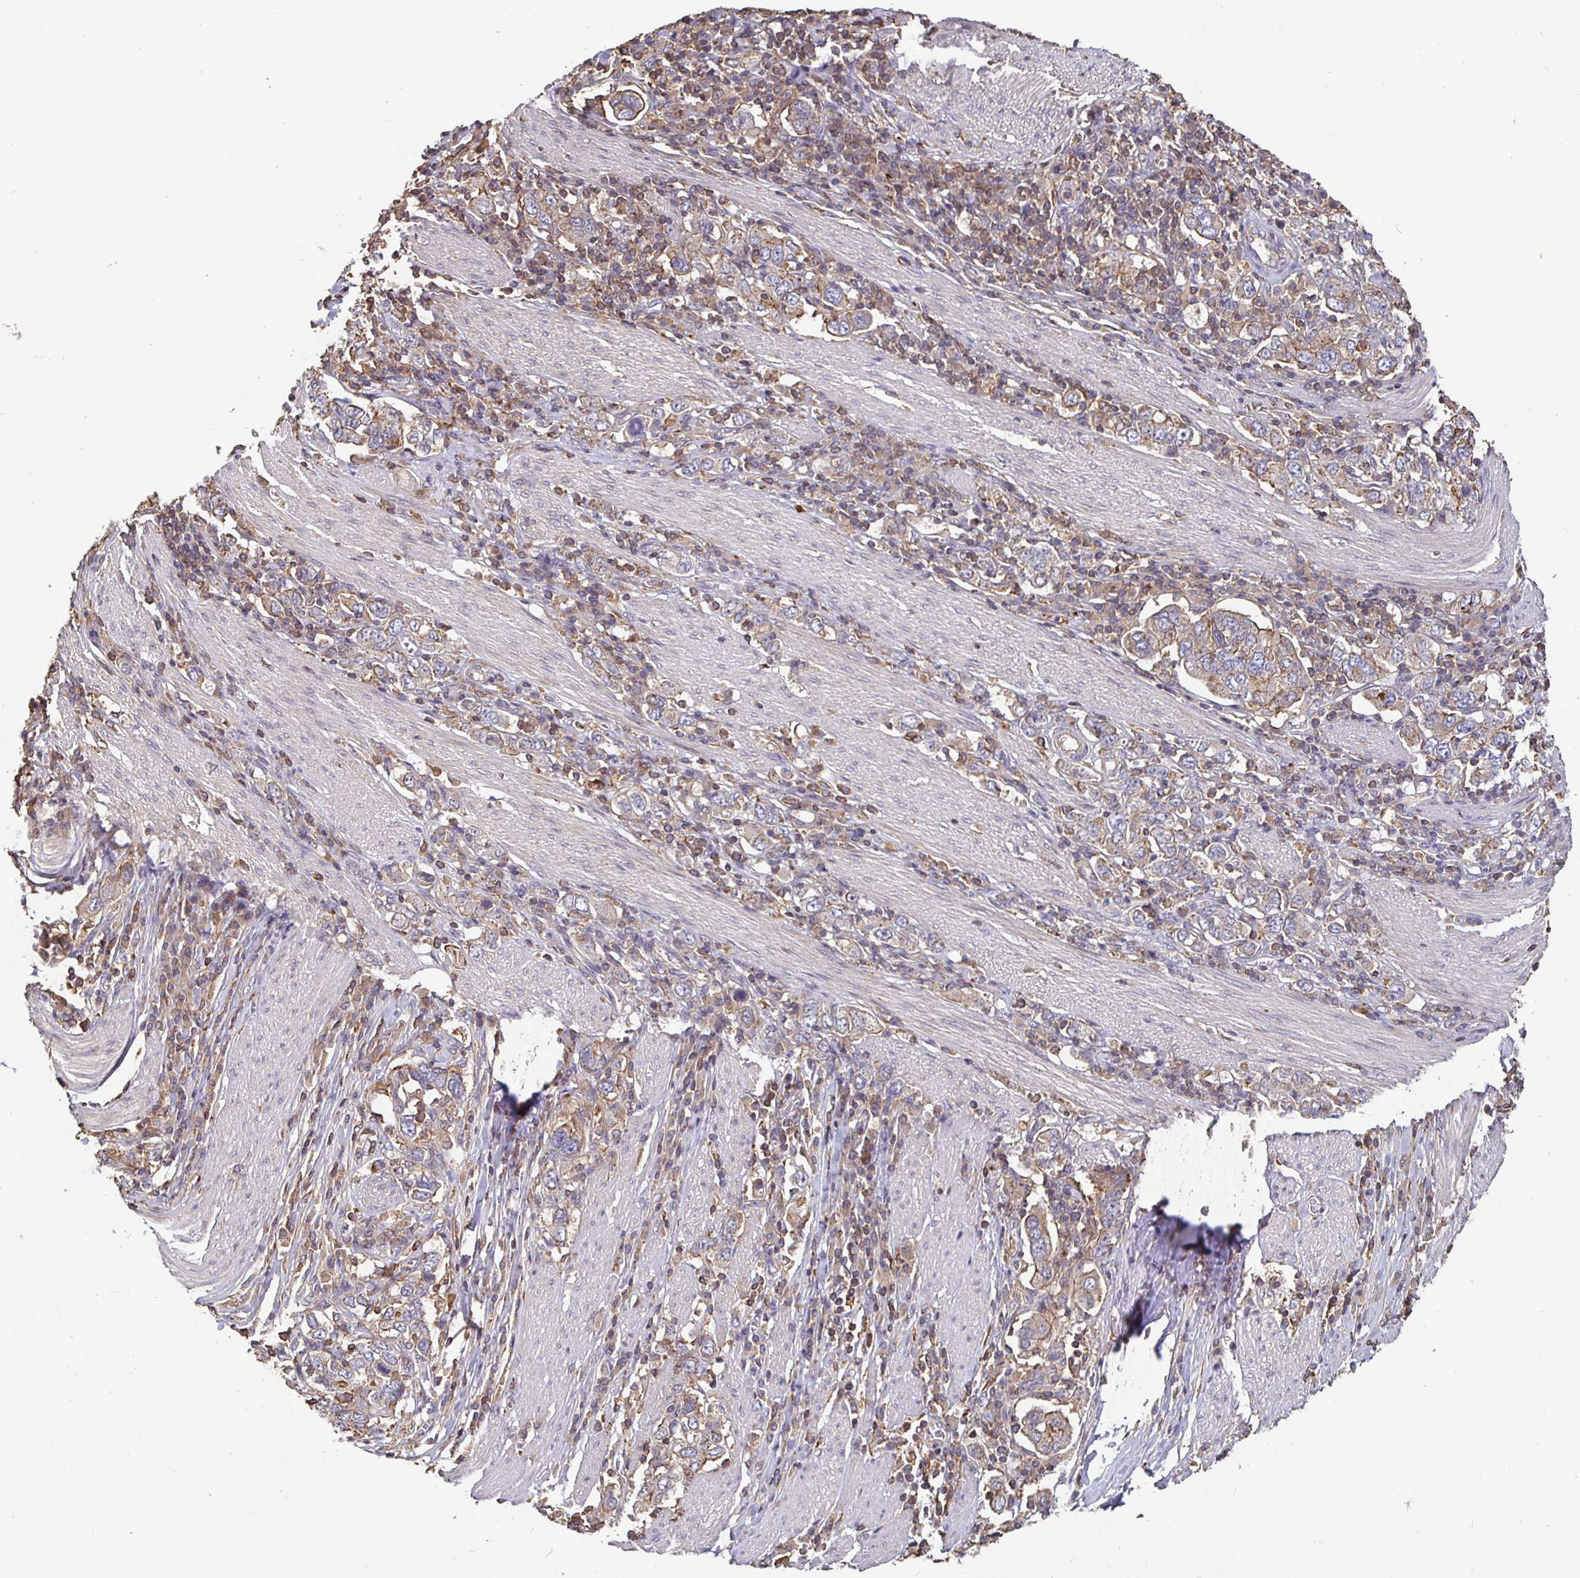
{"staining": {"intensity": "moderate", "quantity": ">75%", "location": "cytoplasmic/membranous"}, "tissue": "stomach cancer", "cell_type": "Tumor cells", "image_type": "cancer", "snomed": [{"axis": "morphology", "description": "Adenocarcinoma, NOS"}, {"axis": "topography", "description": "Stomach, upper"}, {"axis": "topography", "description": "Stomach"}], "caption": "This is a histology image of immunohistochemistry (IHC) staining of stomach cancer (adenocarcinoma), which shows moderate expression in the cytoplasmic/membranous of tumor cells.", "gene": "C1QTNF7", "patient": {"sex": "male", "age": 62}}